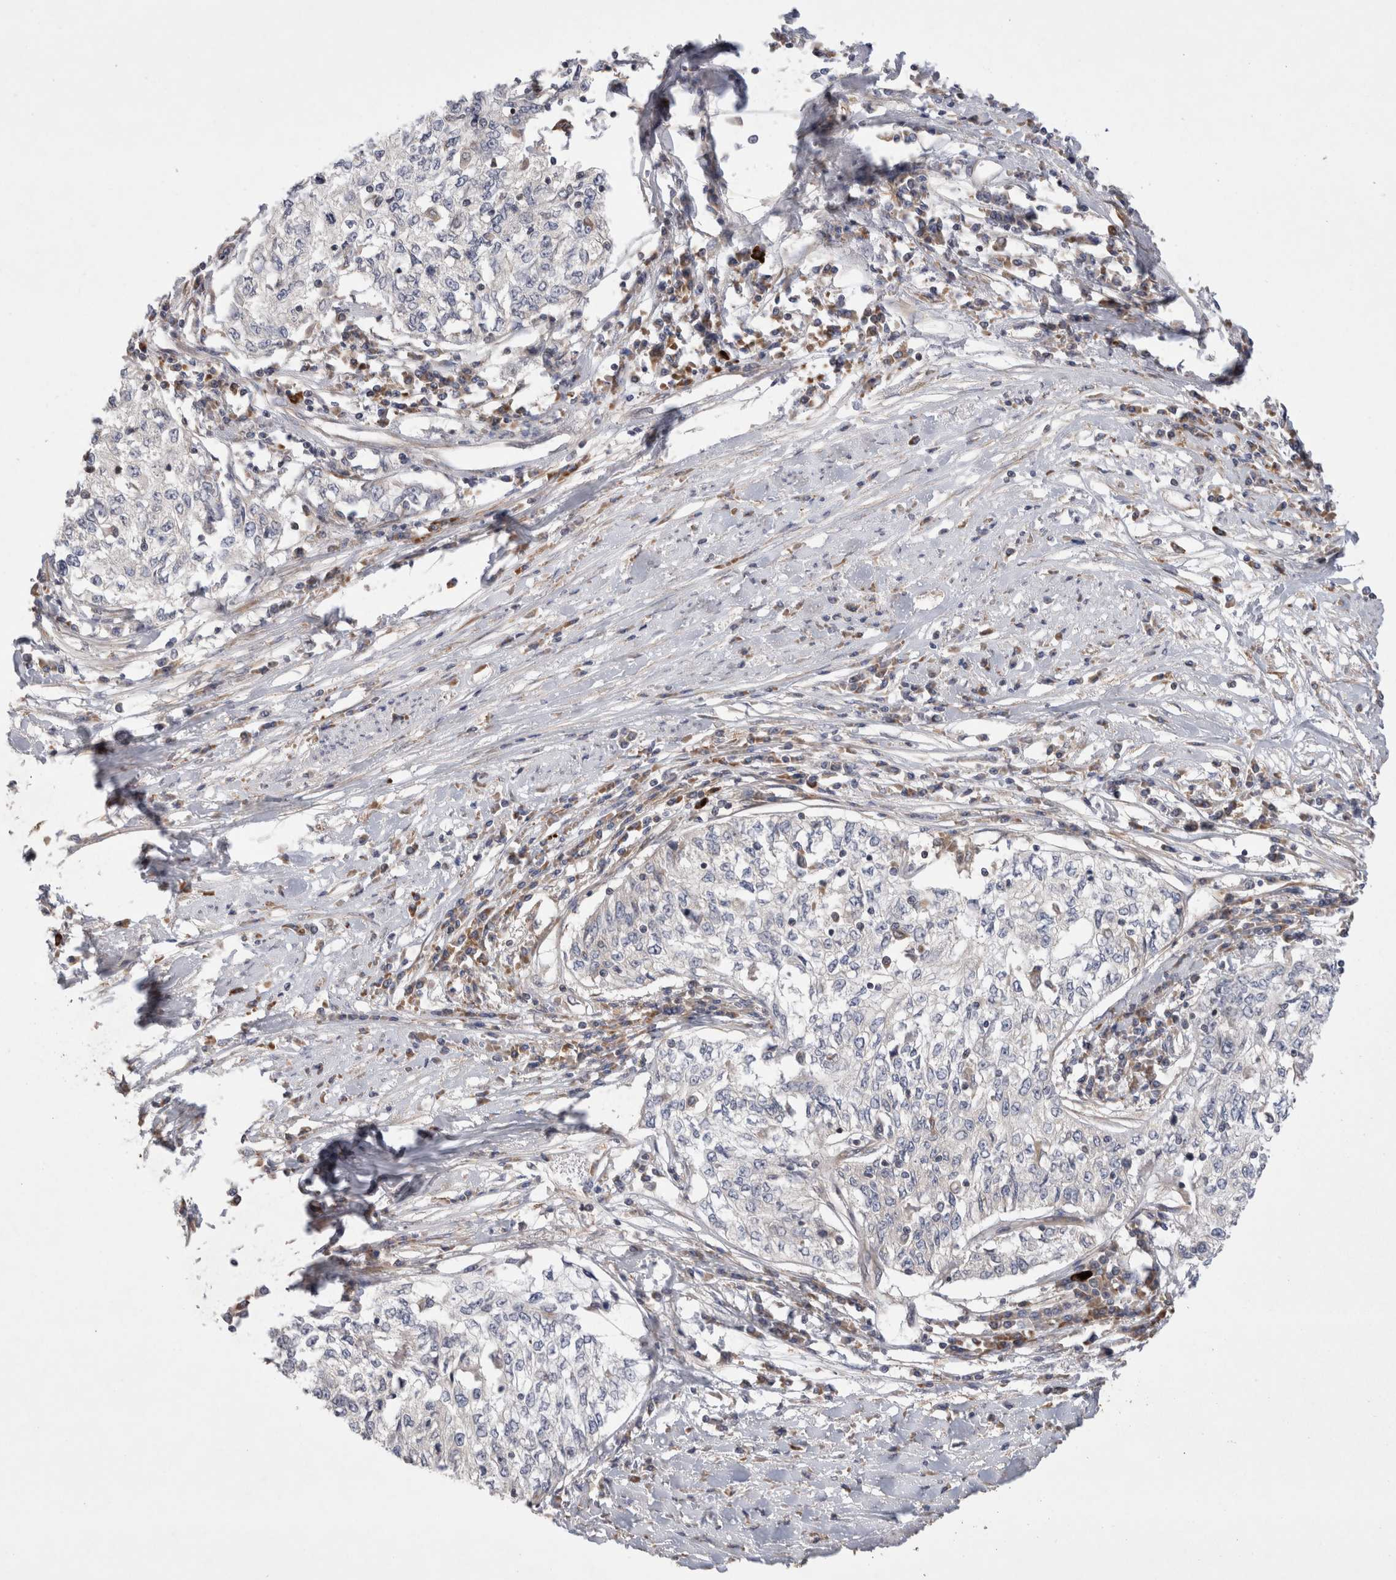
{"staining": {"intensity": "negative", "quantity": "none", "location": "none"}, "tissue": "cervical cancer", "cell_type": "Tumor cells", "image_type": "cancer", "snomed": [{"axis": "morphology", "description": "Squamous cell carcinoma, NOS"}, {"axis": "topography", "description": "Cervix"}], "caption": "Human cervical cancer stained for a protein using IHC shows no staining in tumor cells.", "gene": "TBC1D16", "patient": {"sex": "female", "age": 57}}